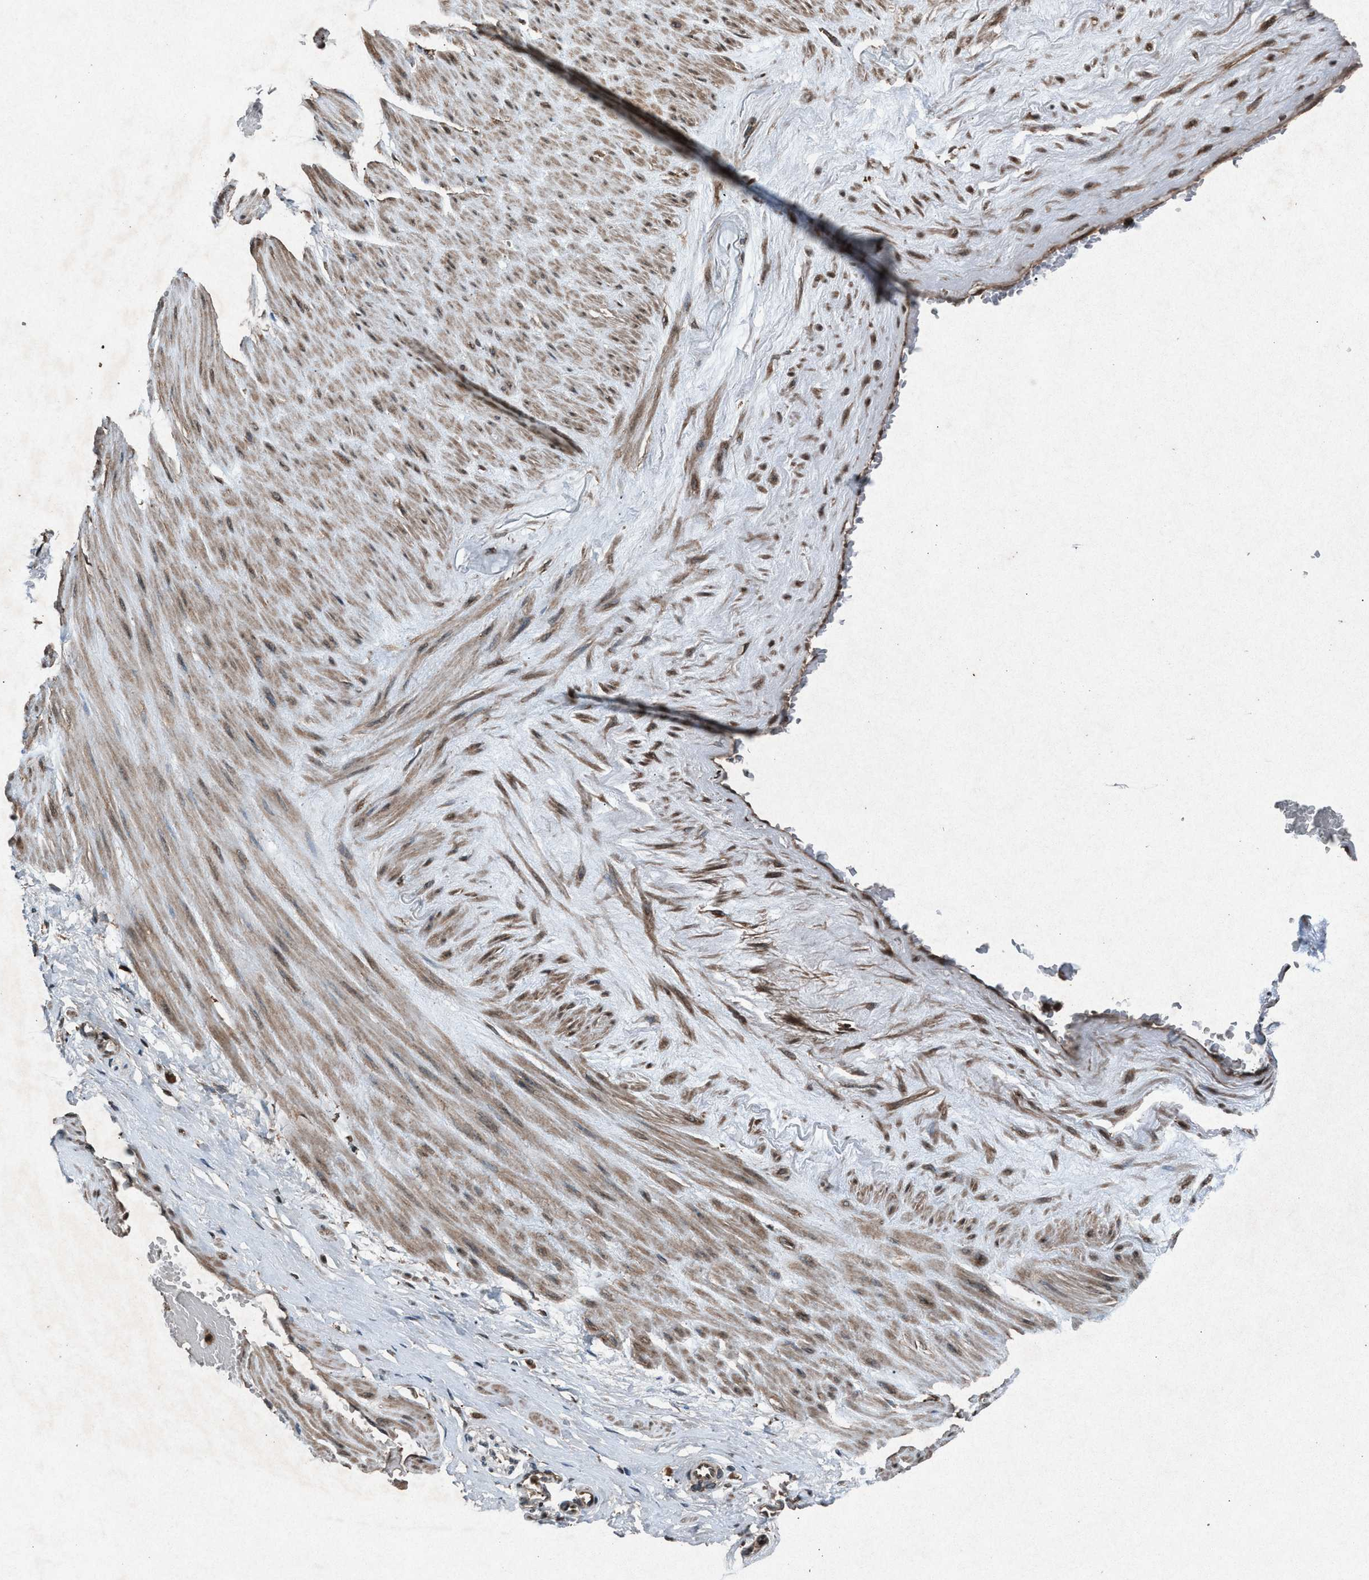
{"staining": {"intensity": "weak", "quantity": ">75%", "location": "cytoplasmic/membranous"}, "tissue": "adipose tissue", "cell_type": "Adipocytes", "image_type": "normal", "snomed": [{"axis": "morphology", "description": "Normal tissue, NOS"}, {"axis": "topography", "description": "Soft tissue"}, {"axis": "topography", "description": "Vascular tissue"}], "caption": "Protein staining demonstrates weak cytoplasmic/membranous expression in about >75% of adipocytes in benign adipose tissue. (Brightfield microscopy of DAB IHC at high magnification).", "gene": "CALR", "patient": {"sex": "female", "age": 35}}